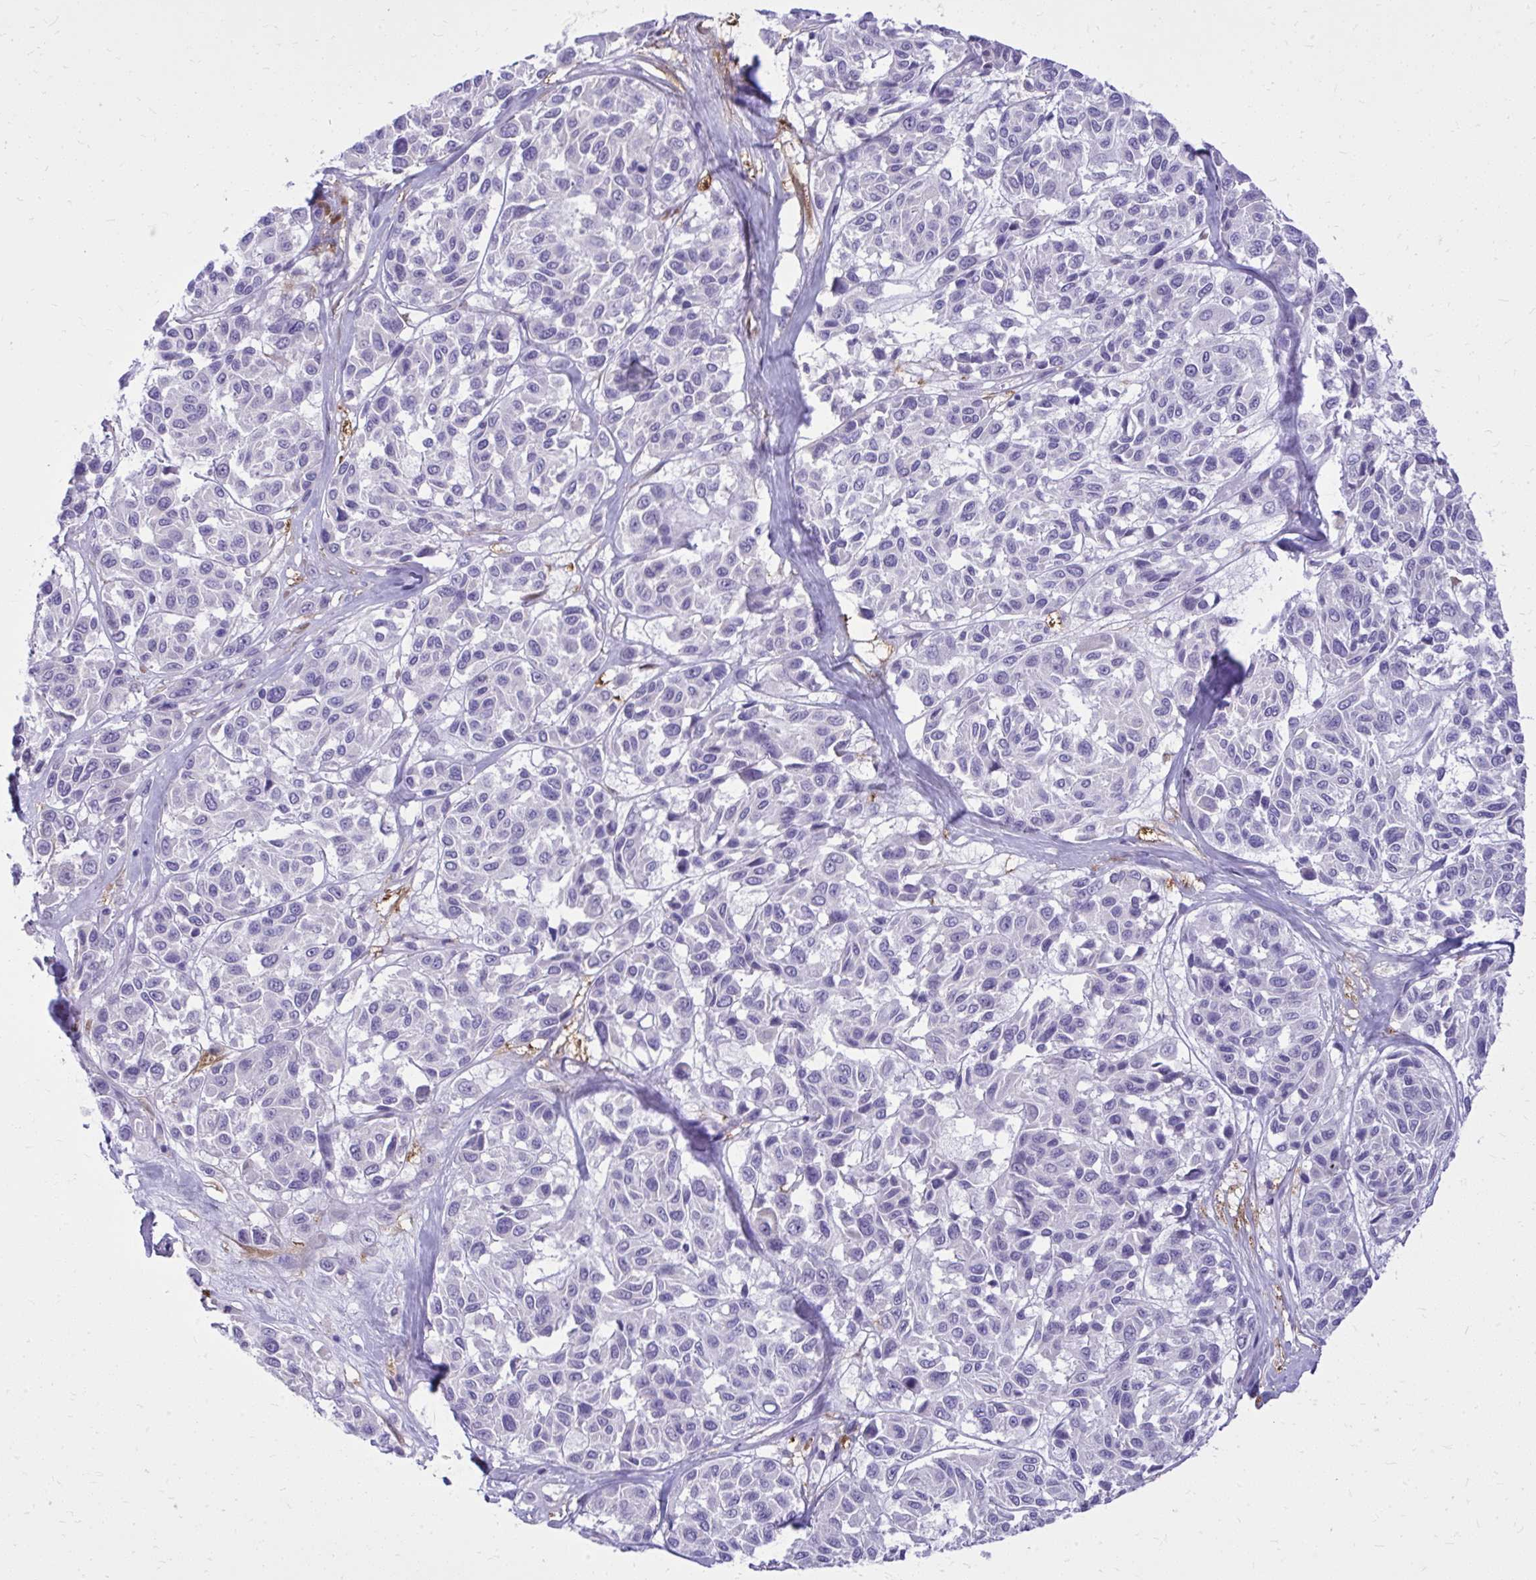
{"staining": {"intensity": "negative", "quantity": "none", "location": "none"}, "tissue": "melanoma", "cell_type": "Tumor cells", "image_type": "cancer", "snomed": [{"axis": "morphology", "description": "Malignant melanoma, NOS"}, {"axis": "topography", "description": "Skin"}], "caption": "The image shows no significant positivity in tumor cells of malignant melanoma. (Brightfield microscopy of DAB (3,3'-diaminobenzidine) IHC at high magnification).", "gene": "NNMT", "patient": {"sex": "female", "age": 66}}